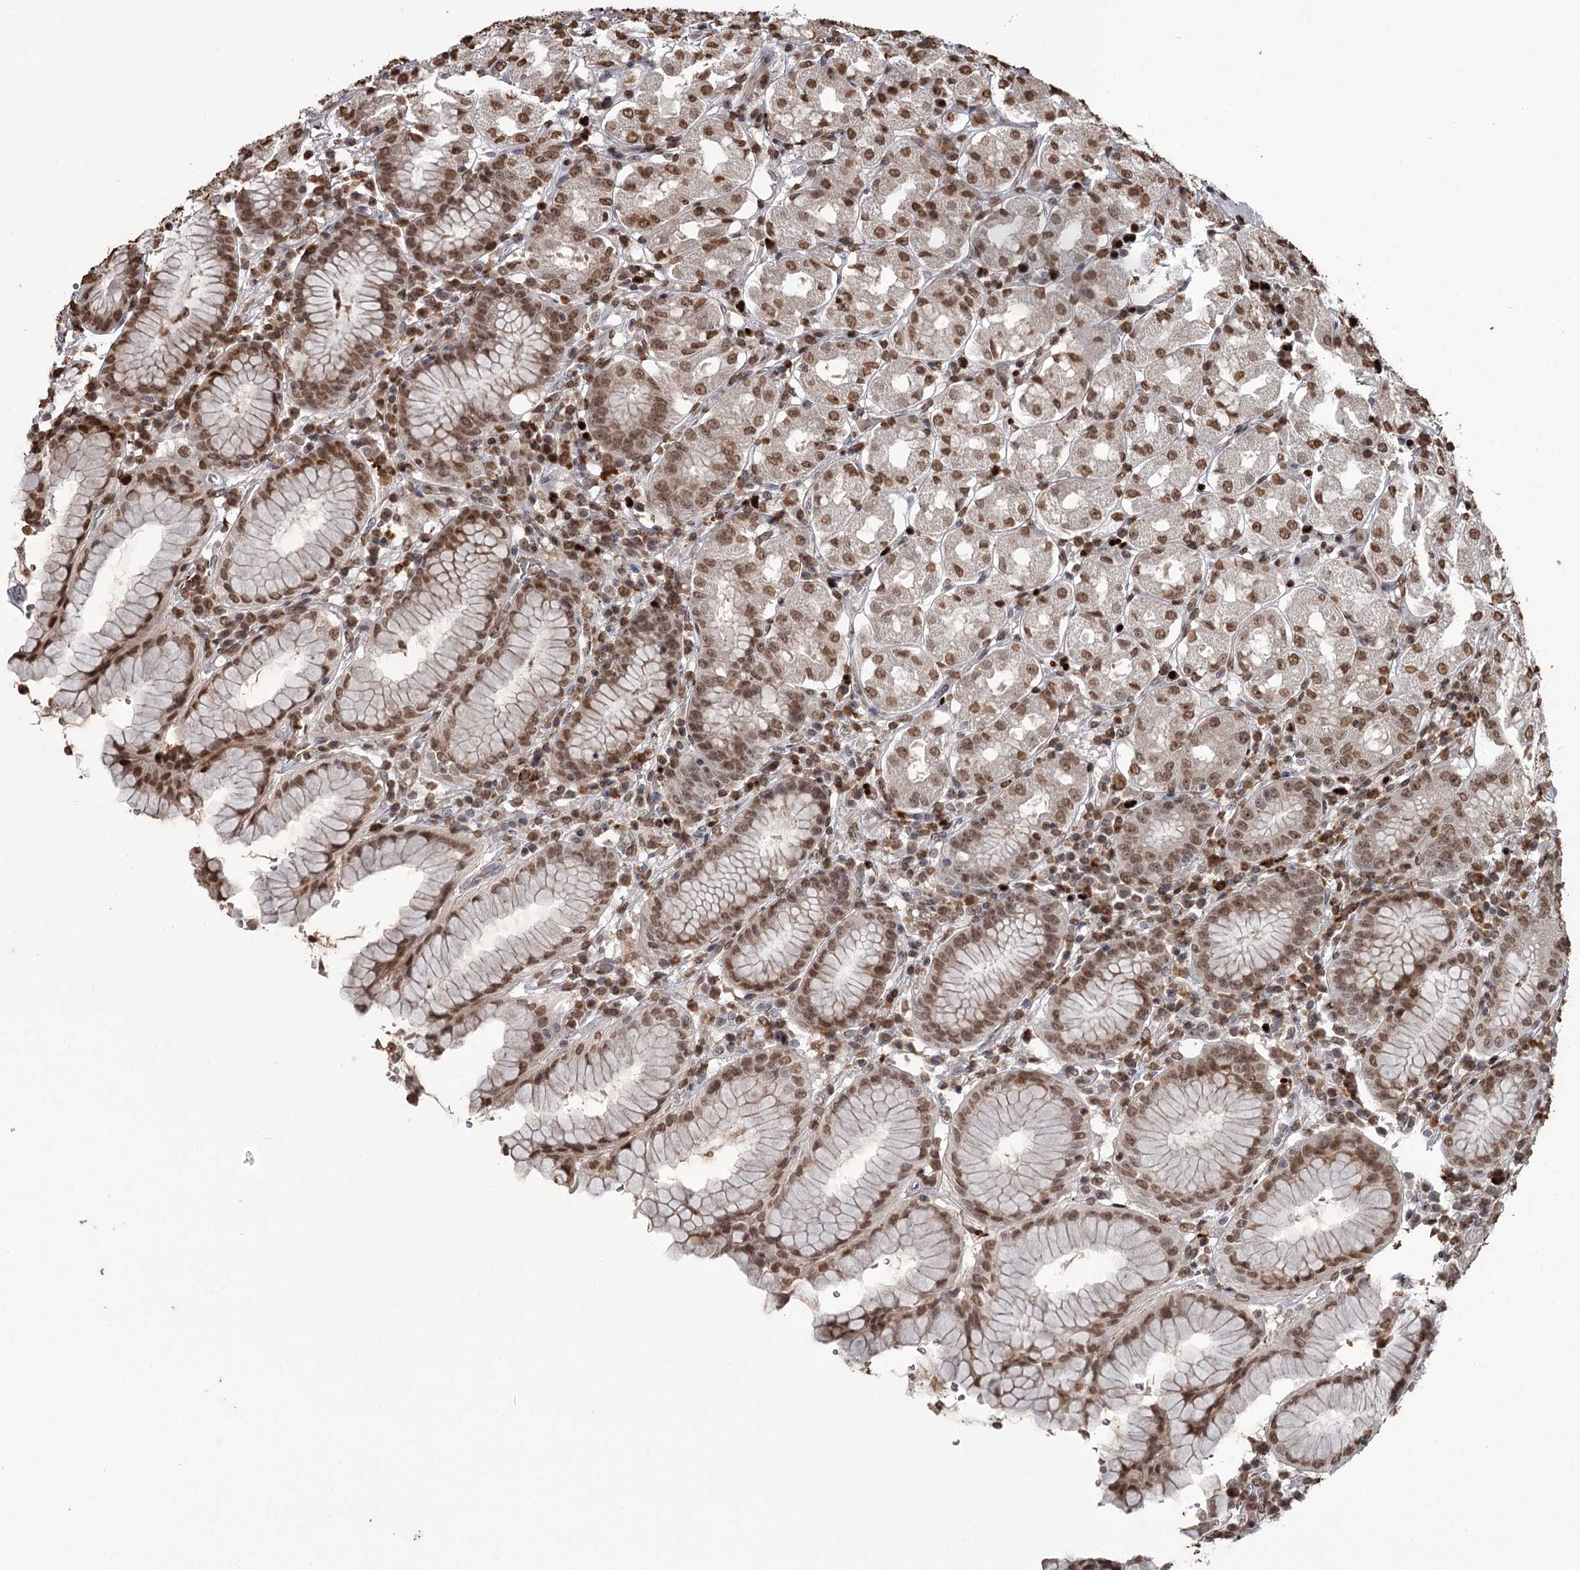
{"staining": {"intensity": "moderate", "quantity": ">75%", "location": "nuclear"}, "tissue": "stomach", "cell_type": "Glandular cells", "image_type": "normal", "snomed": [{"axis": "morphology", "description": "Normal tissue, NOS"}, {"axis": "topography", "description": "Stomach"}, {"axis": "topography", "description": "Stomach, lower"}], "caption": "Stomach was stained to show a protein in brown. There is medium levels of moderate nuclear staining in about >75% of glandular cells.", "gene": "THYN1", "patient": {"sex": "female", "age": 56}}